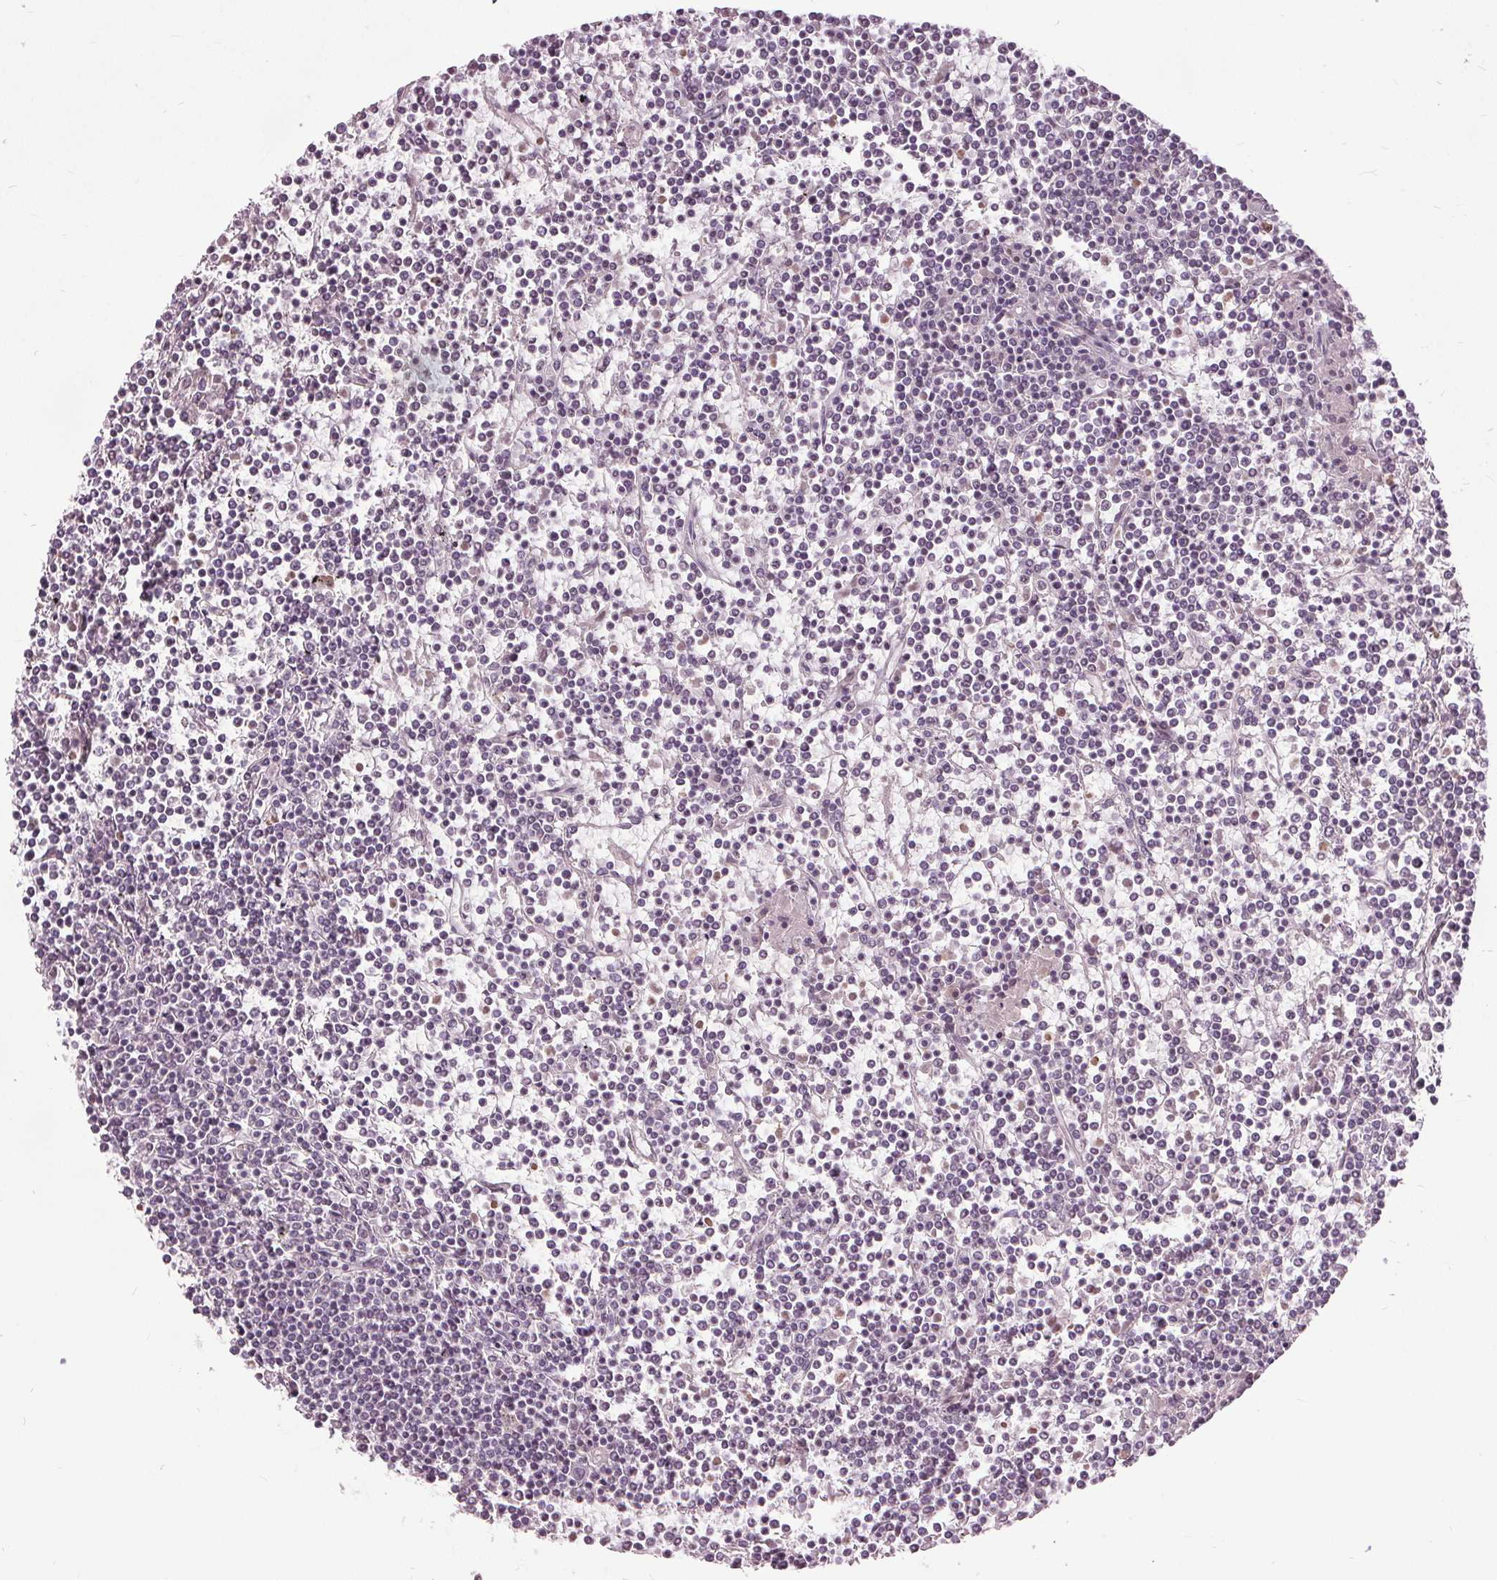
{"staining": {"intensity": "negative", "quantity": "none", "location": "none"}, "tissue": "lymphoma", "cell_type": "Tumor cells", "image_type": "cancer", "snomed": [{"axis": "morphology", "description": "Malignant lymphoma, non-Hodgkin's type, Low grade"}, {"axis": "topography", "description": "Spleen"}], "caption": "Human lymphoma stained for a protein using immunohistochemistry demonstrates no expression in tumor cells.", "gene": "CXCL16", "patient": {"sex": "female", "age": 19}}